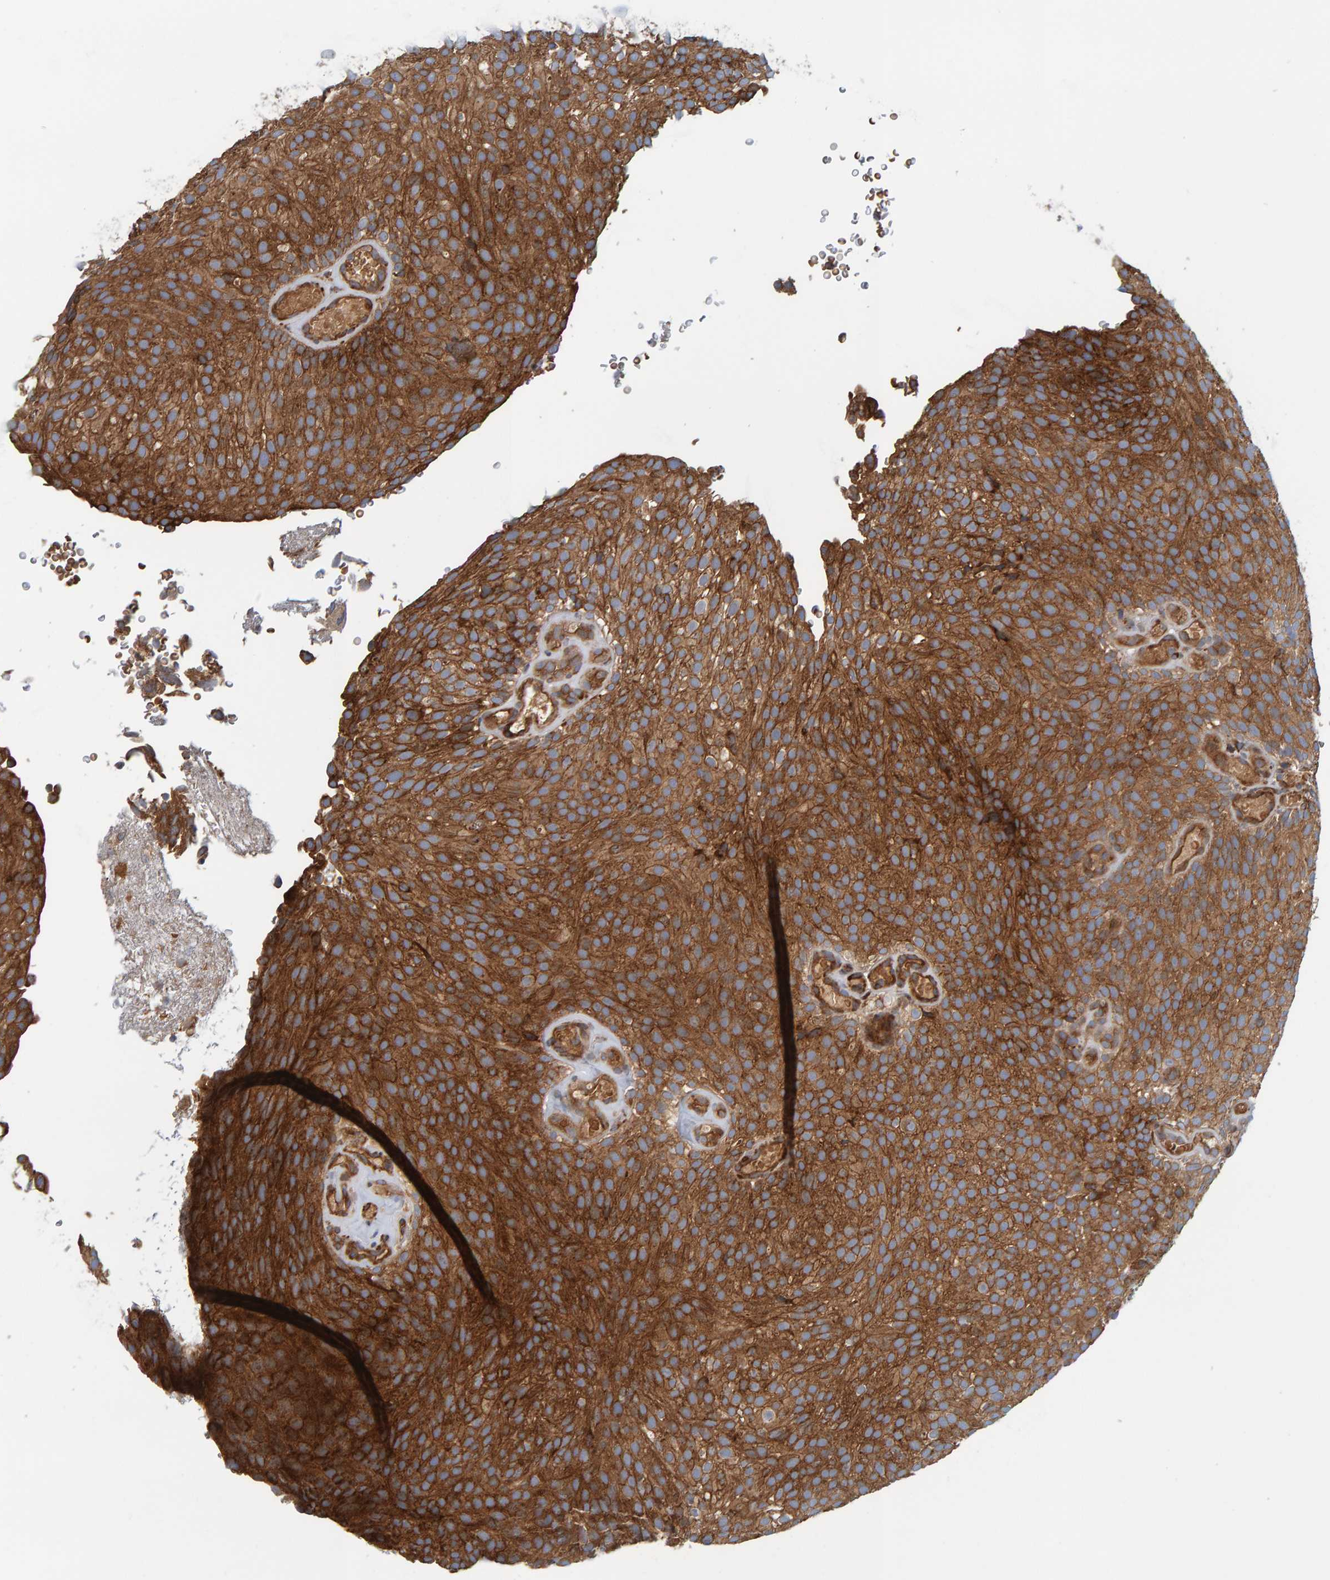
{"staining": {"intensity": "strong", "quantity": ">75%", "location": "cytoplasmic/membranous"}, "tissue": "urothelial cancer", "cell_type": "Tumor cells", "image_type": "cancer", "snomed": [{"axis": "morphology", "description": "Urothelial carcinoma, Low grade"}, {"axis": "topography", "description": "Urinary bladder"}], "caption": "Low-grade urothelial carcinoma tissue exhibits strong cytoplasmic/membranous expression in about >75% of tumor cells (DAB IHC with brightfield microscopy, high magnification).", "gene": "BAIAP2", "patient": {"sex": "male", "age": 78}}